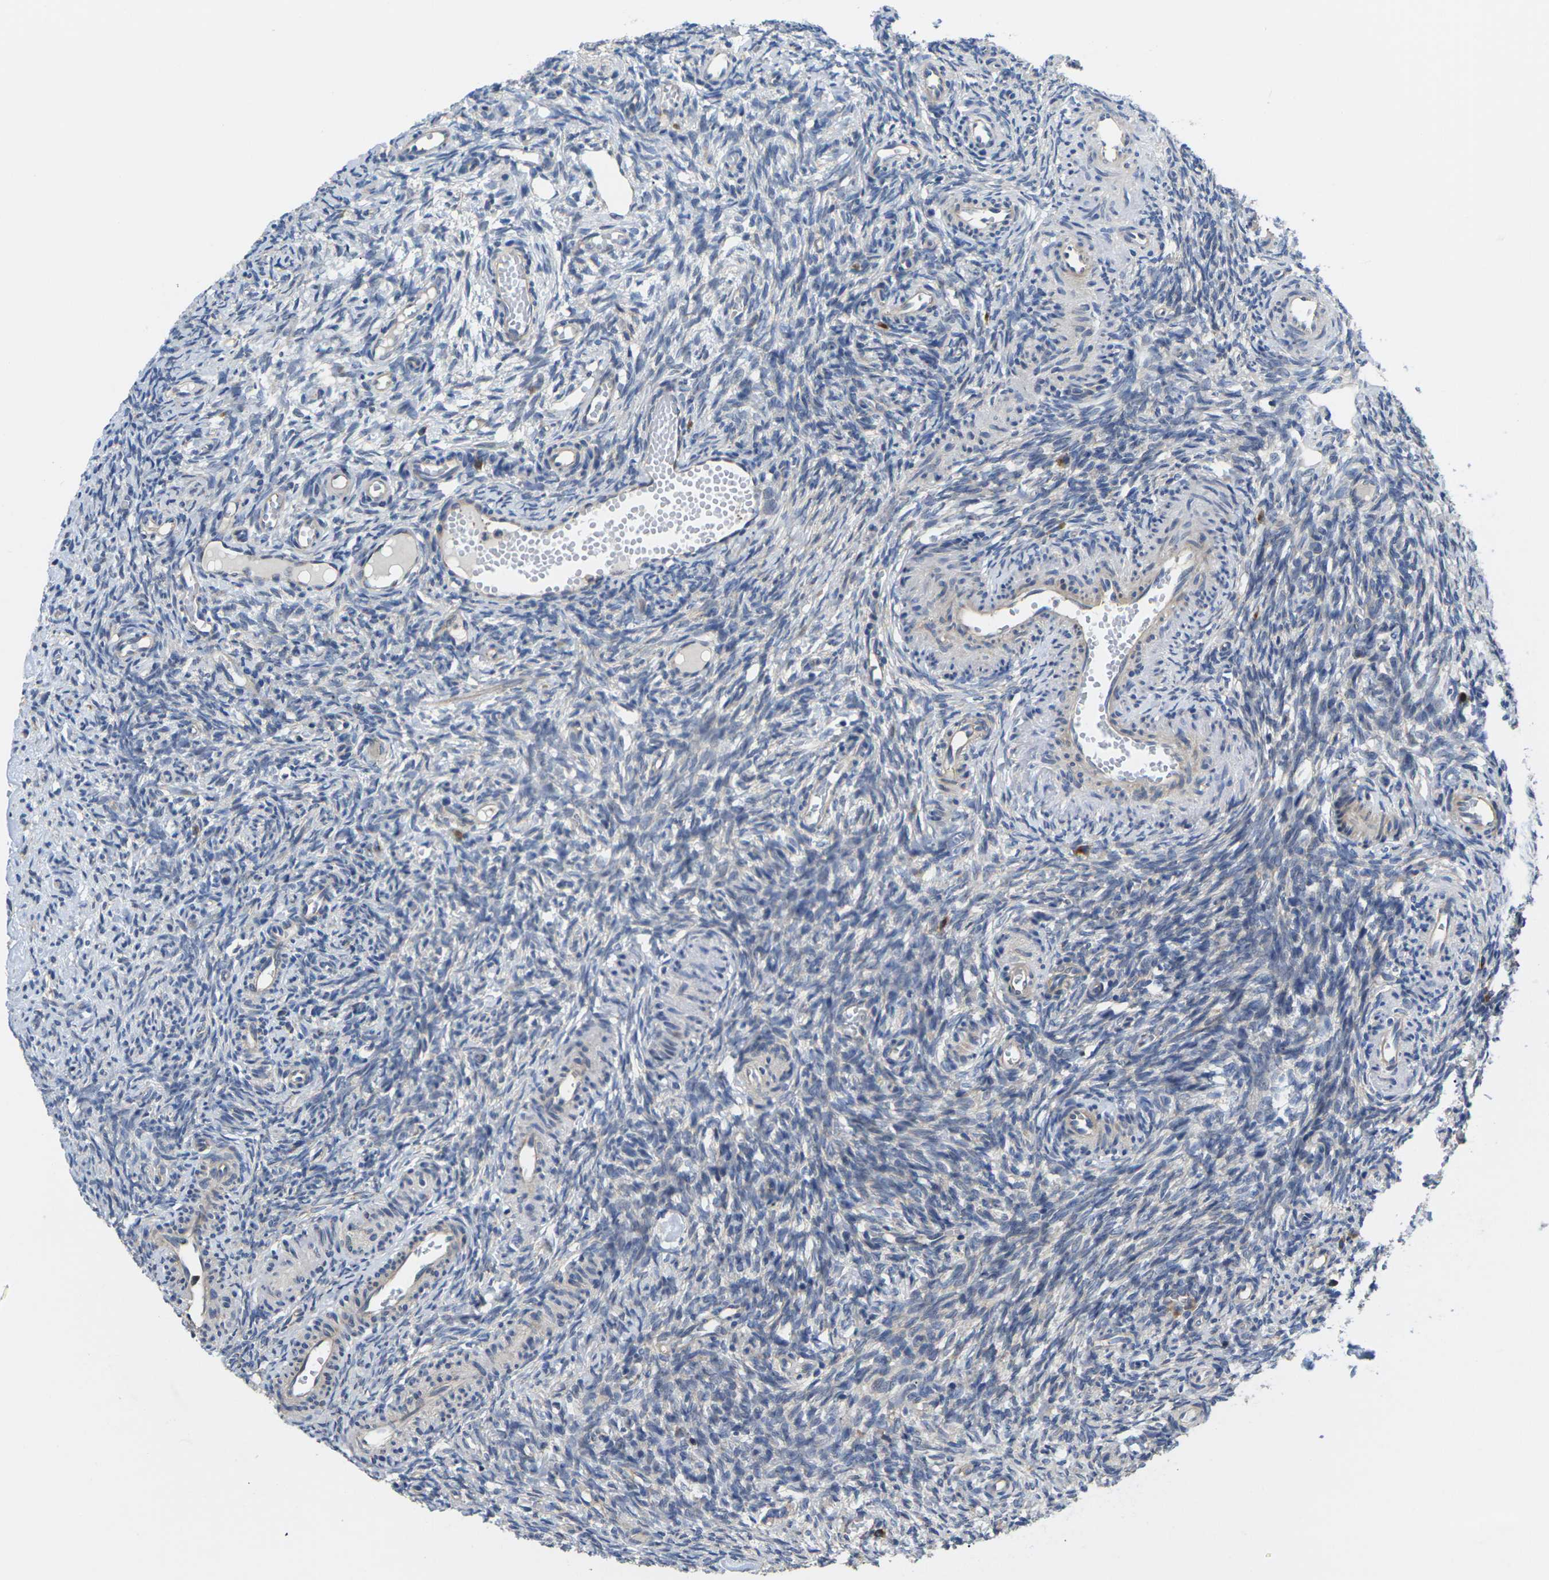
{"staining": {"intensity": "moderate", "quantity": ">75%", "location": "cytoplasmic/membranous"}, "tissue": "ovary", "cell_type": "Follicle cells", "image_type": "normal", "snomed": [{"axis": "morphology", "description": "Normal tissue, NOS"}, {"axis": "topography", "description": "Ovary"}], "caption": "High-magnification brightfield microscopy of normal ovary stained with DAB (3,3'-diaminobenzidine) (brown) and counterstained with hematoxylin (blue). follicle cells exhibit moderate cytoplasmic/membranous expression is identified in about>75% of cells.", "gene": "TMCC2", "patient": {"sex": "female", "age": 35}}